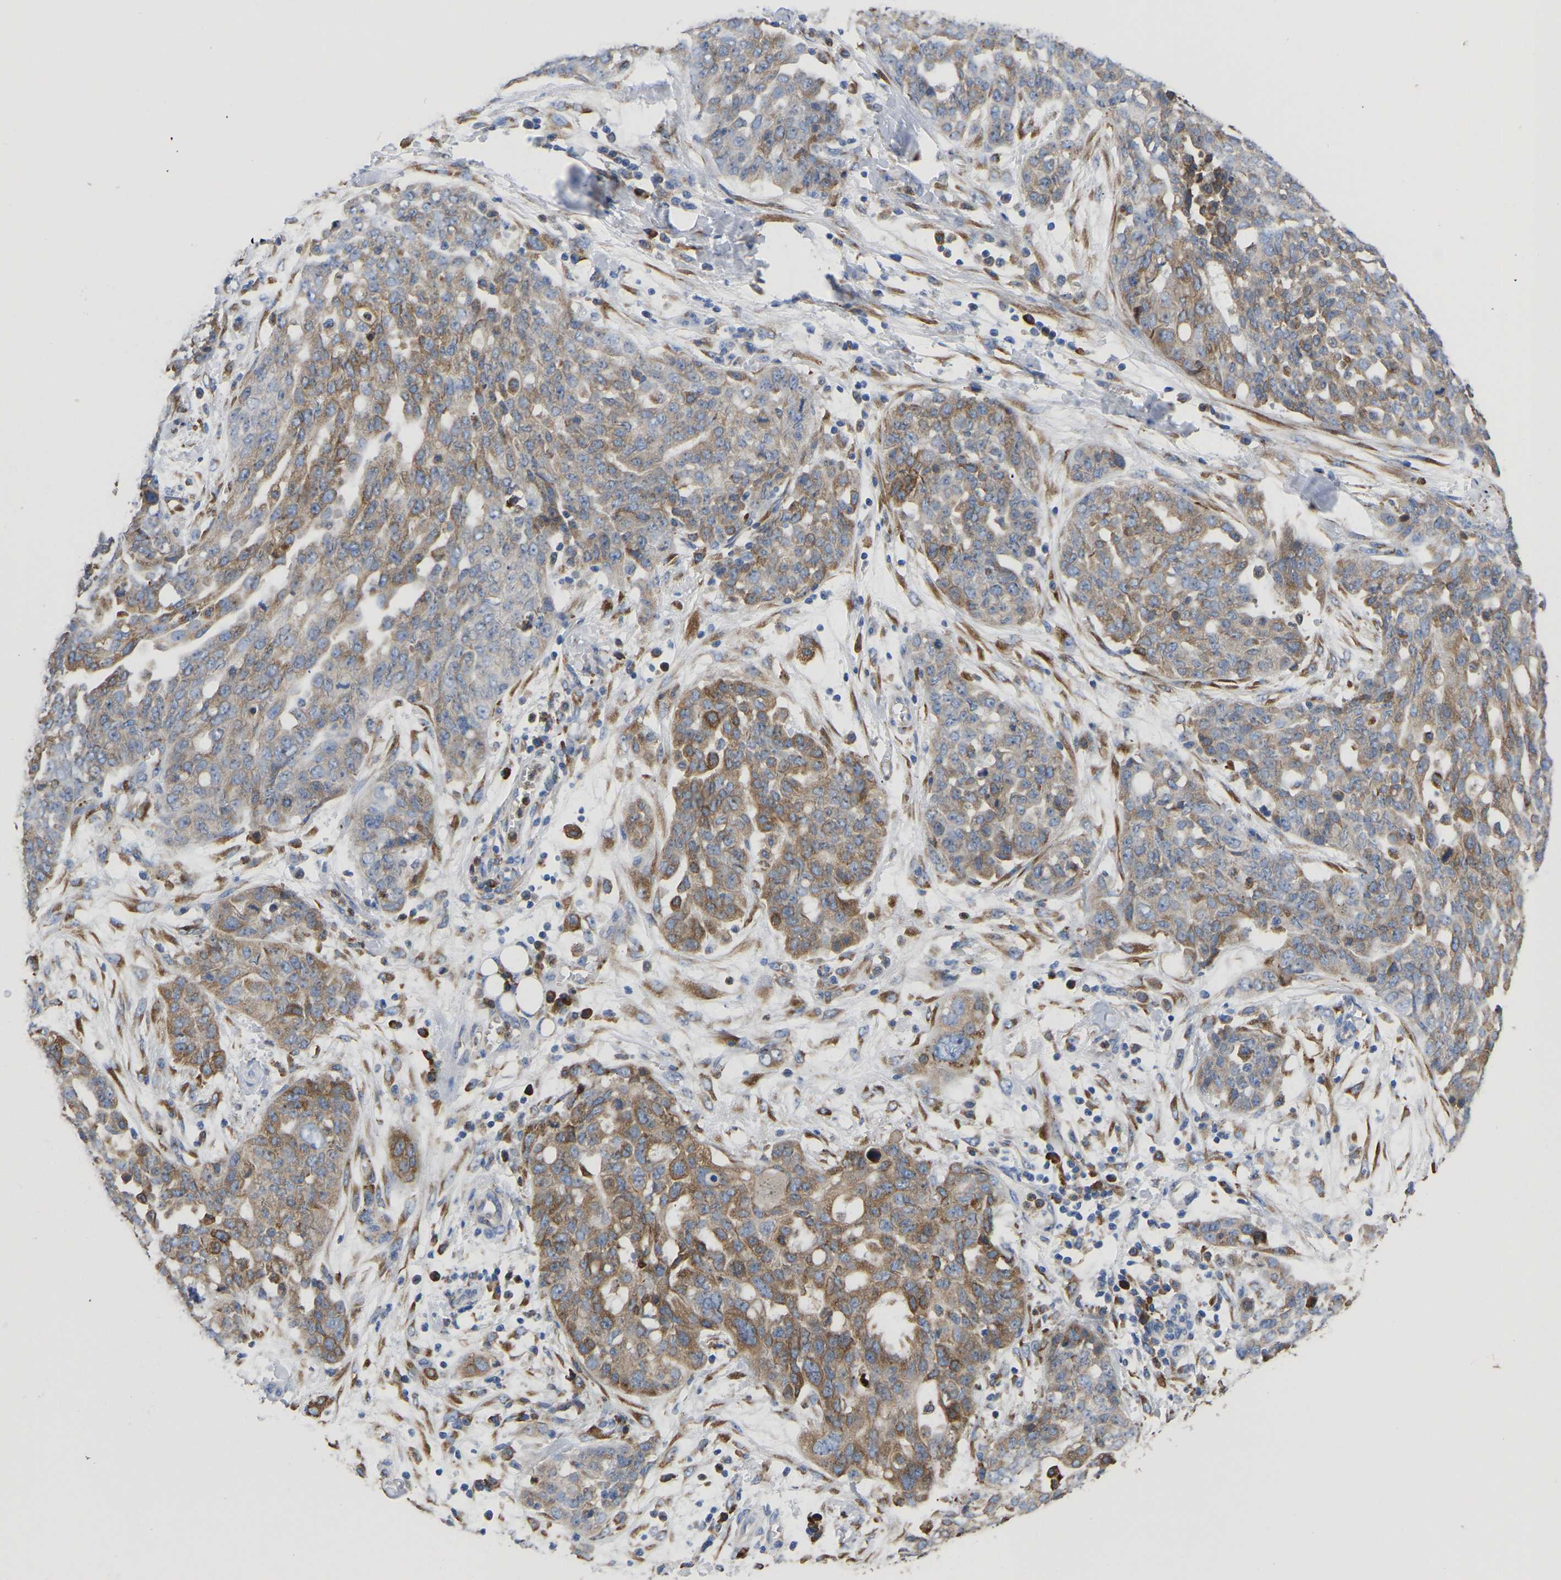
{"staining": {"intensity": "moderate", "quantity": ">75%", "location": "cytoplasmic/membranous"}, "tissue": "ovarian cancer", "cell_type": "Tumor cells", "image_type": "cancer", "snomed": [{"axis": "morphology", "description": "Cystadenocarcinoma, serous, NOS"}, {"axis": "topography", "description": "Soft tissue"}, {"axis": "topography", "description": "Ovary"}], "caption": "Moderate cytoplasmic/membranous protein staining is present in approximately >75% of tumor cells in ovarian serous cystadenocarcinoma.", "gene": "P4HB", "patient": {"sex": "female", "age": 57}}